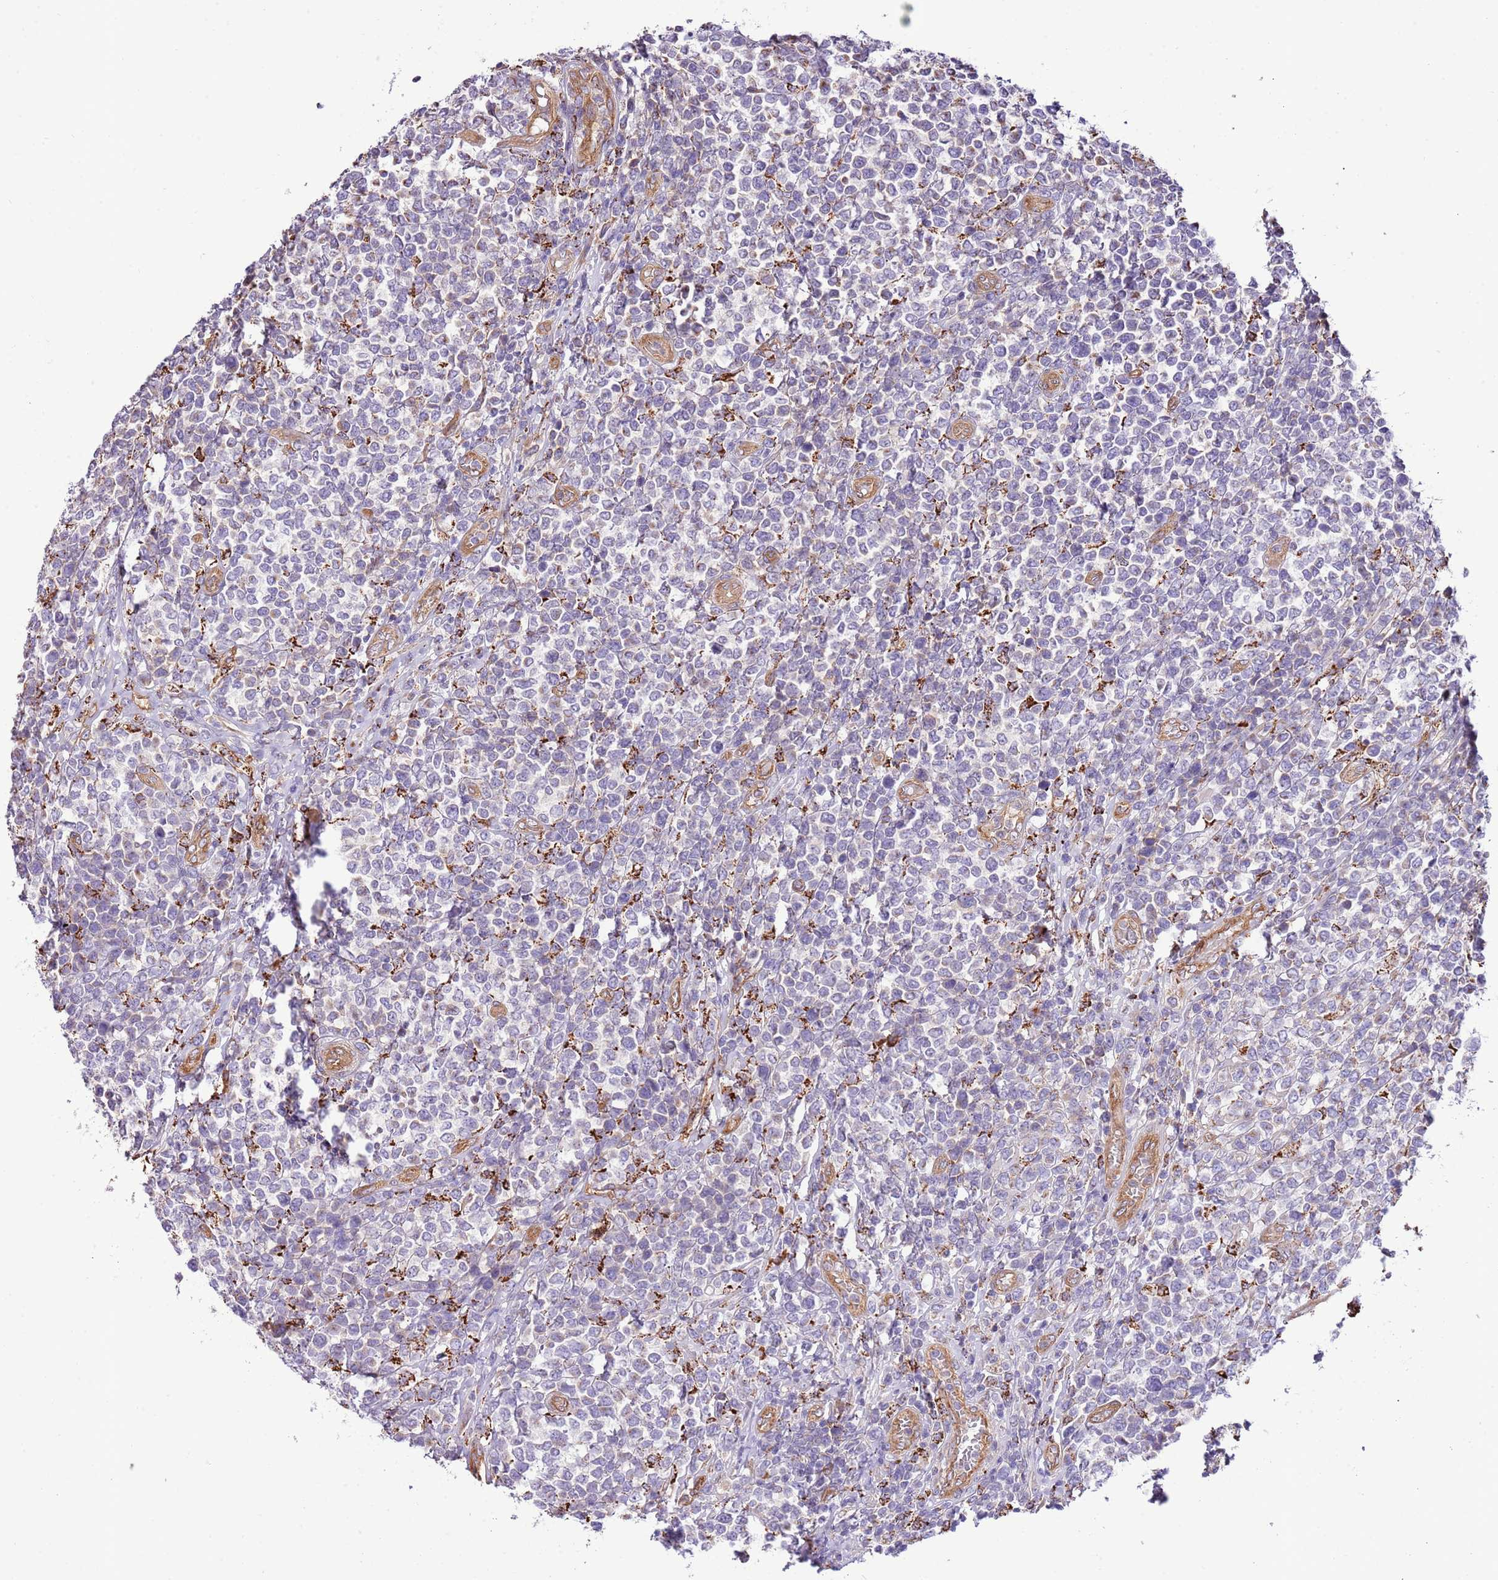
{"staining": {"intensity": "negative", "quantity": "none", "location": "none"}, "tissue": "lymphoma", "cell_type": "Tumor cells", "image_type": "cancer", "snomed": [{"axis": "morphology", "description": "Malignant lymphoma, non-Hodgkin's type, High grade"}, {"axis": "topography", "description": "Soft tissue"}], "caption": "This is an IHC histopathology image of human lymphoma. There is no expression in tumor cells.", "gene": "DOCK6", "patient": {"sex": "female", "age": 56}}